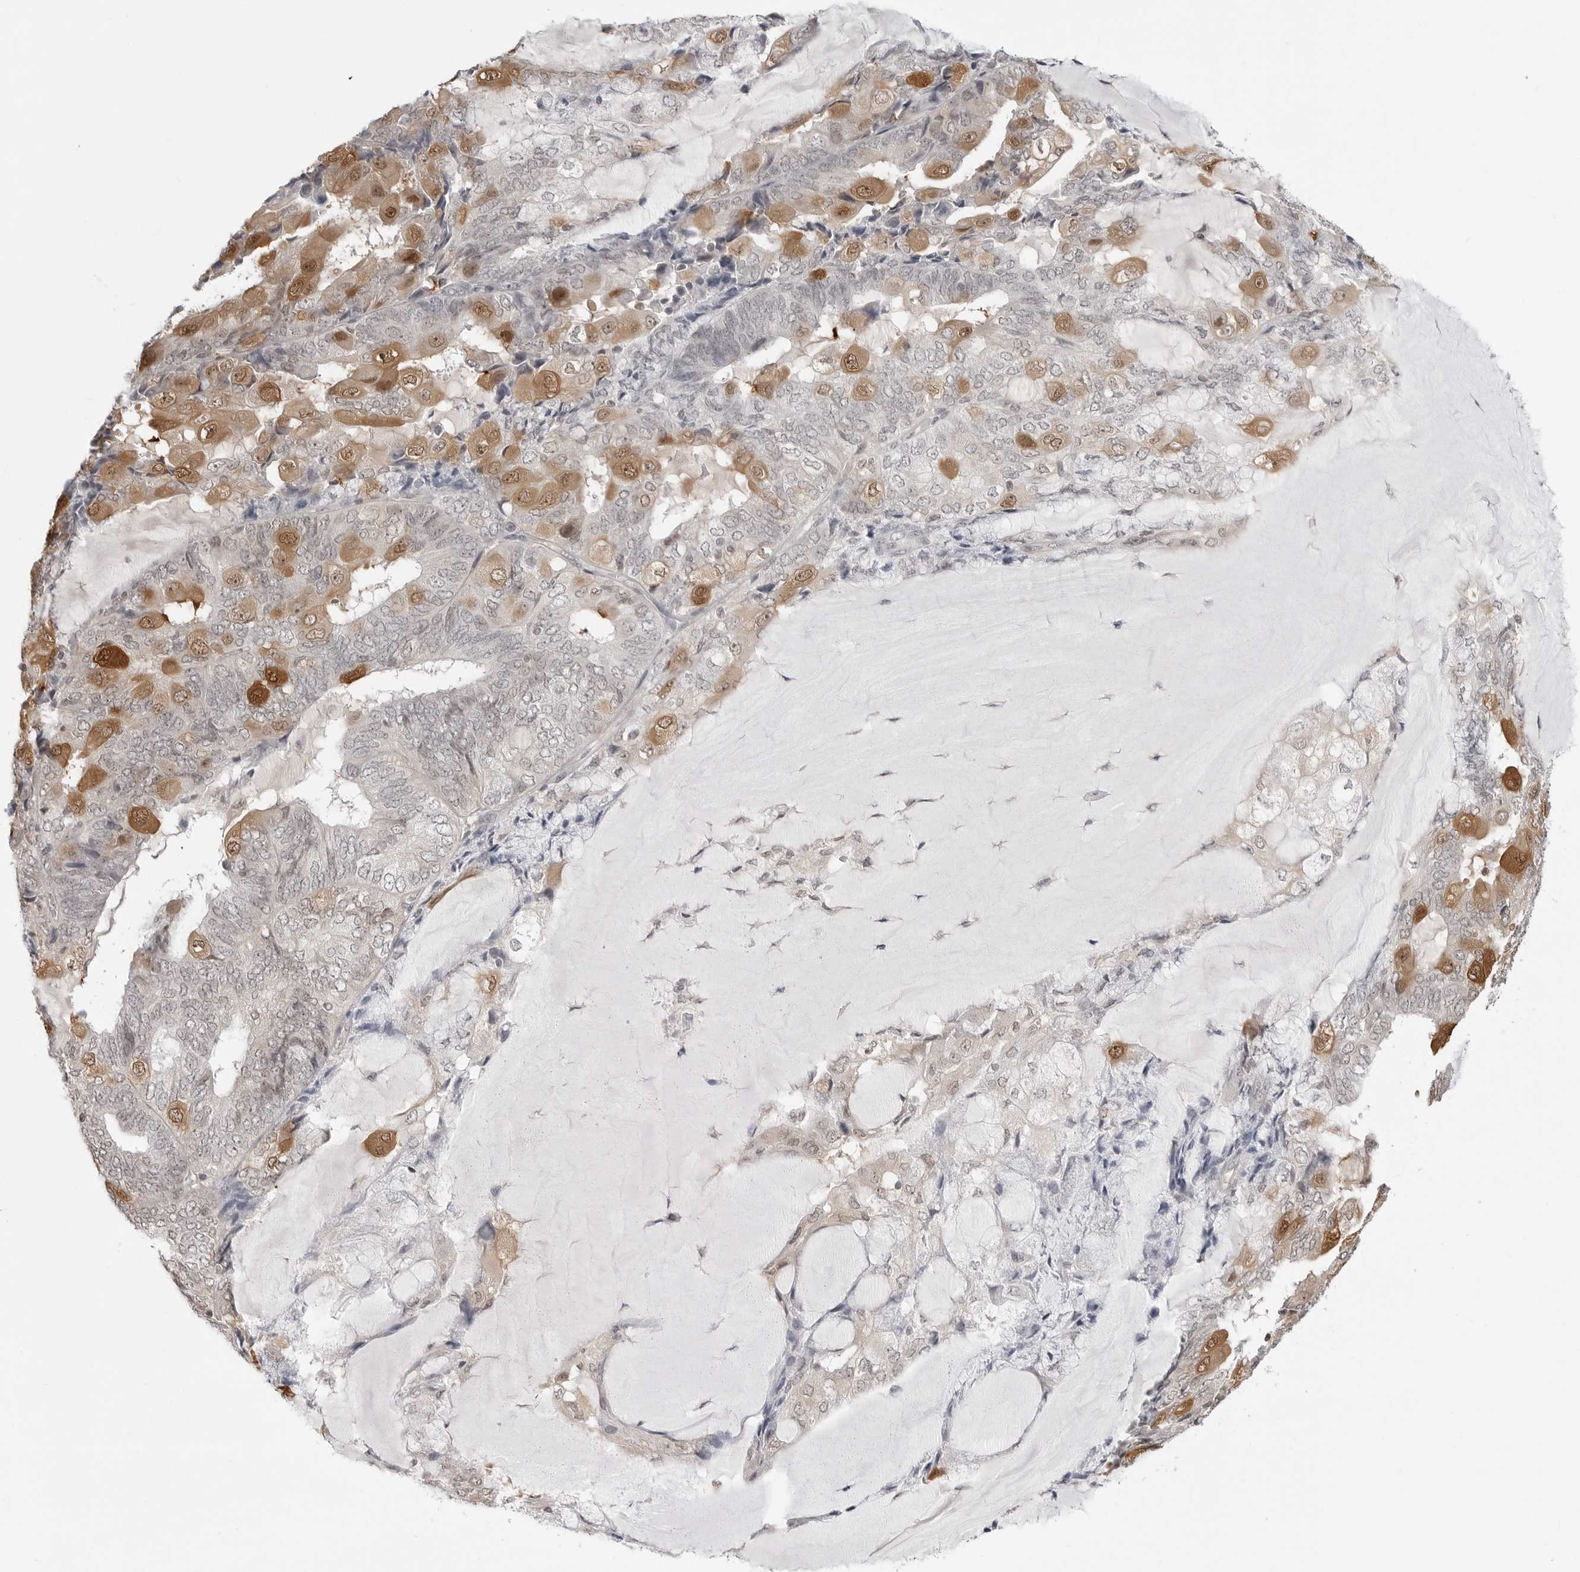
{"staining": {"intensity": "moderate", "quantity": "<25%", "location": "cytoplasmic/membranous,nuclear"}, "tissue": "endometrial cancer", "cell_type": "Tumor cells", "image_type": "cancer", "snomed": [{"axis": "morphology", "description": "Adenocarcinoma, NOS"}, {"axis": "topography", "description": "Endometrium"}], "caption": "This image demonstrates immunohistochemistry (IHC) staining of human endometrial adenocarcinoma, with low moderate cytoplasmic/membranous and nuclear positivity in about <25% of tumor cells.", "gene": "YWHAG", "patient": {"sex": "female", "age": 81}}